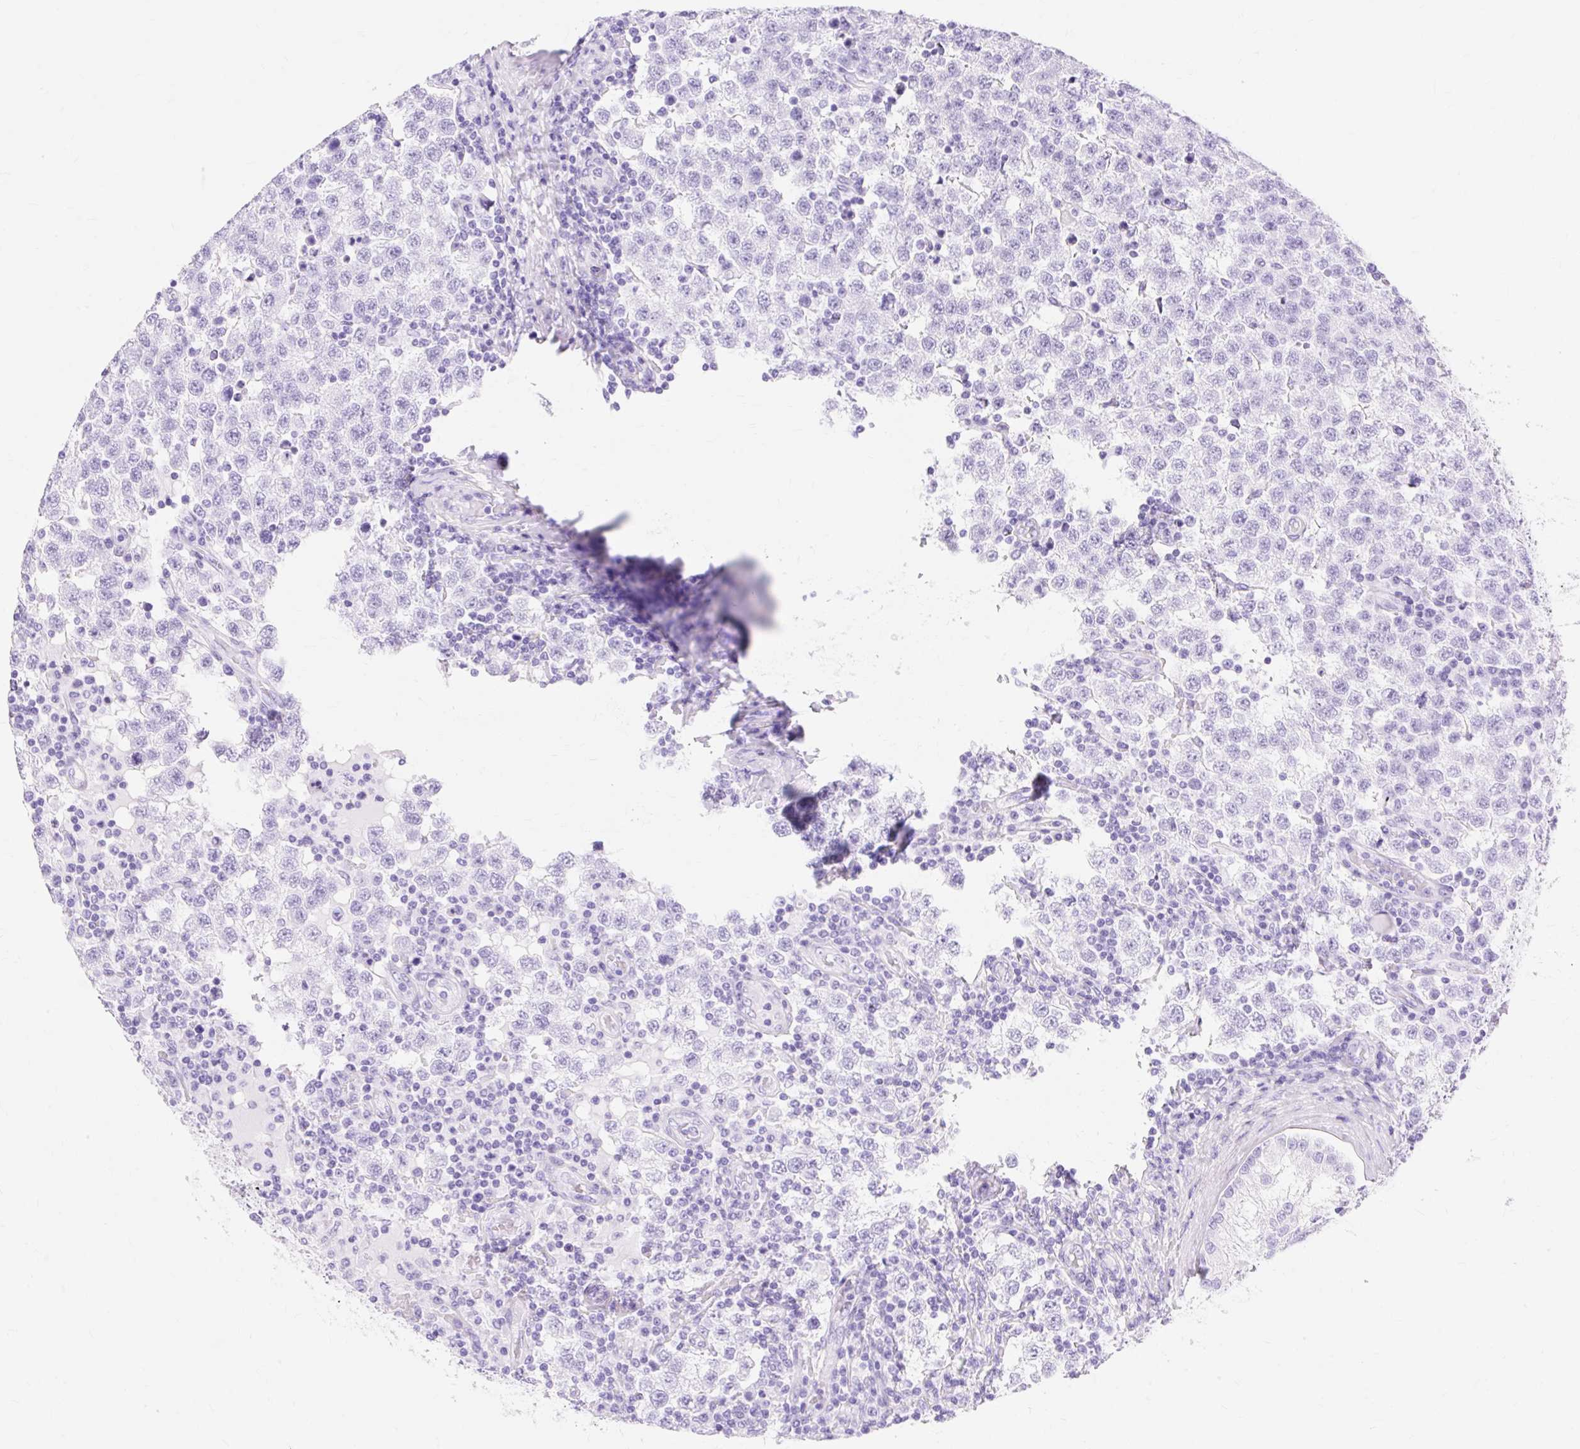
{"staining": {"intensity": "negative", "quantity": "none", "location": "none"}, "tissue": "testis cancer", "cell_type": "Tumor cells", "image_type": "cancer", "snomed": [{"axis": "morphology", "description": "Seminoma, NOS"}, {"axis": "topography", "description": "Testis"}], "caption": "Immunohistochemistry photomicrograph of human testis cancer (seminoma) stained for a protein (brown), which reveals no positivity in tumor cells.", "gene": "MBP", "patient": {"sex": "male", "age": 34}}